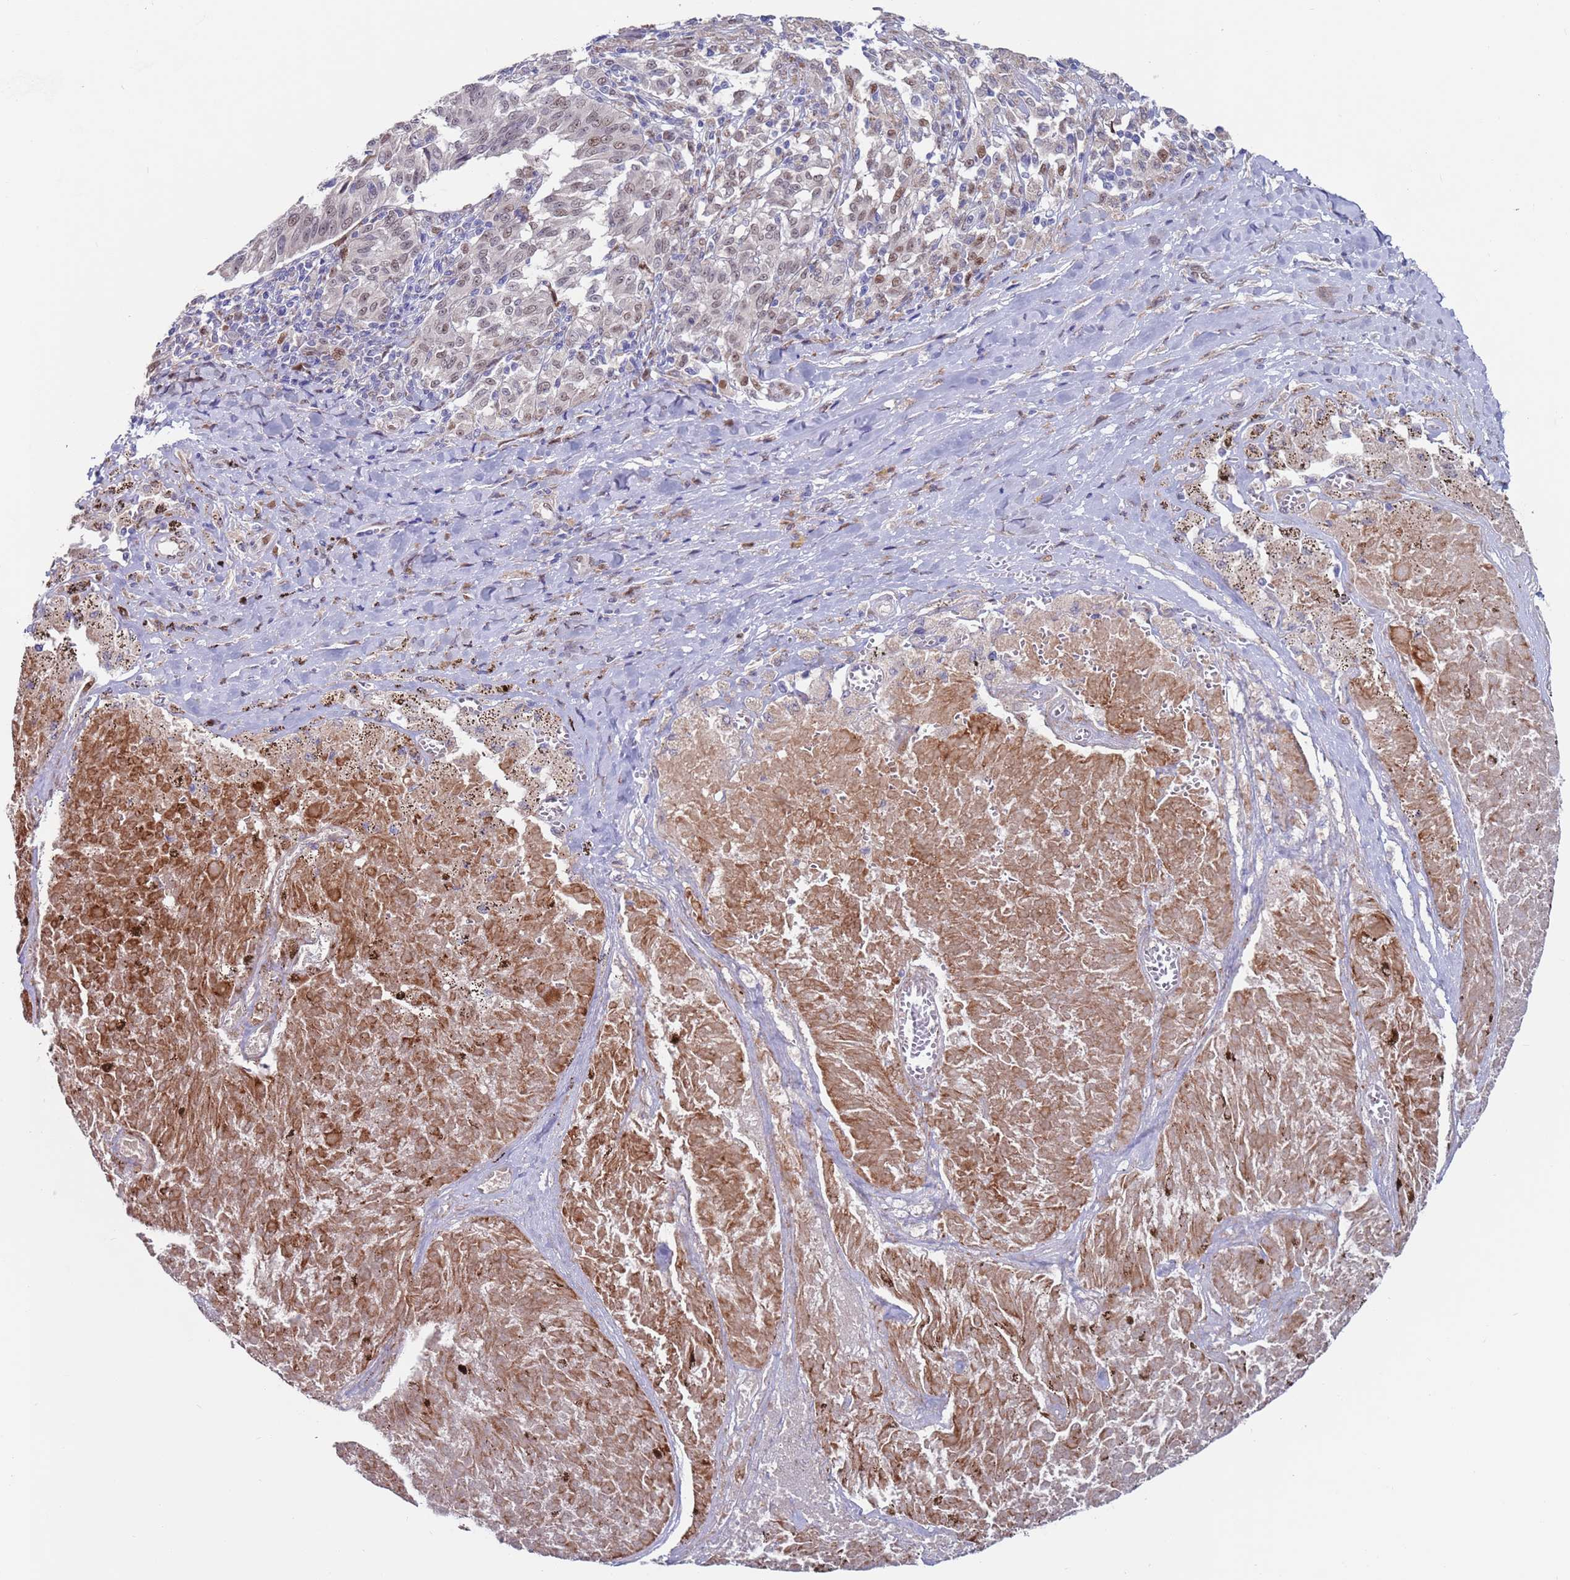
{"staining": {"intensity": "weak", "quantity": ">75%", "location": "nuclear"}, "tissue": "melanoma", "cell_type": "Tumor cells", "image_type": "cancer", "snomed": [{"axis": "morphology", "description": "Malignant melanoma, NOS"}, {"axis": "topography", "description": "Skin"}], "caption": "Protein expression analysis of melanoma demonstrates weak nuclear positivity in approximately >75% of tumor cells.", "gene": "FBXO27", "patient": {"sex": "female", "age": 72}}